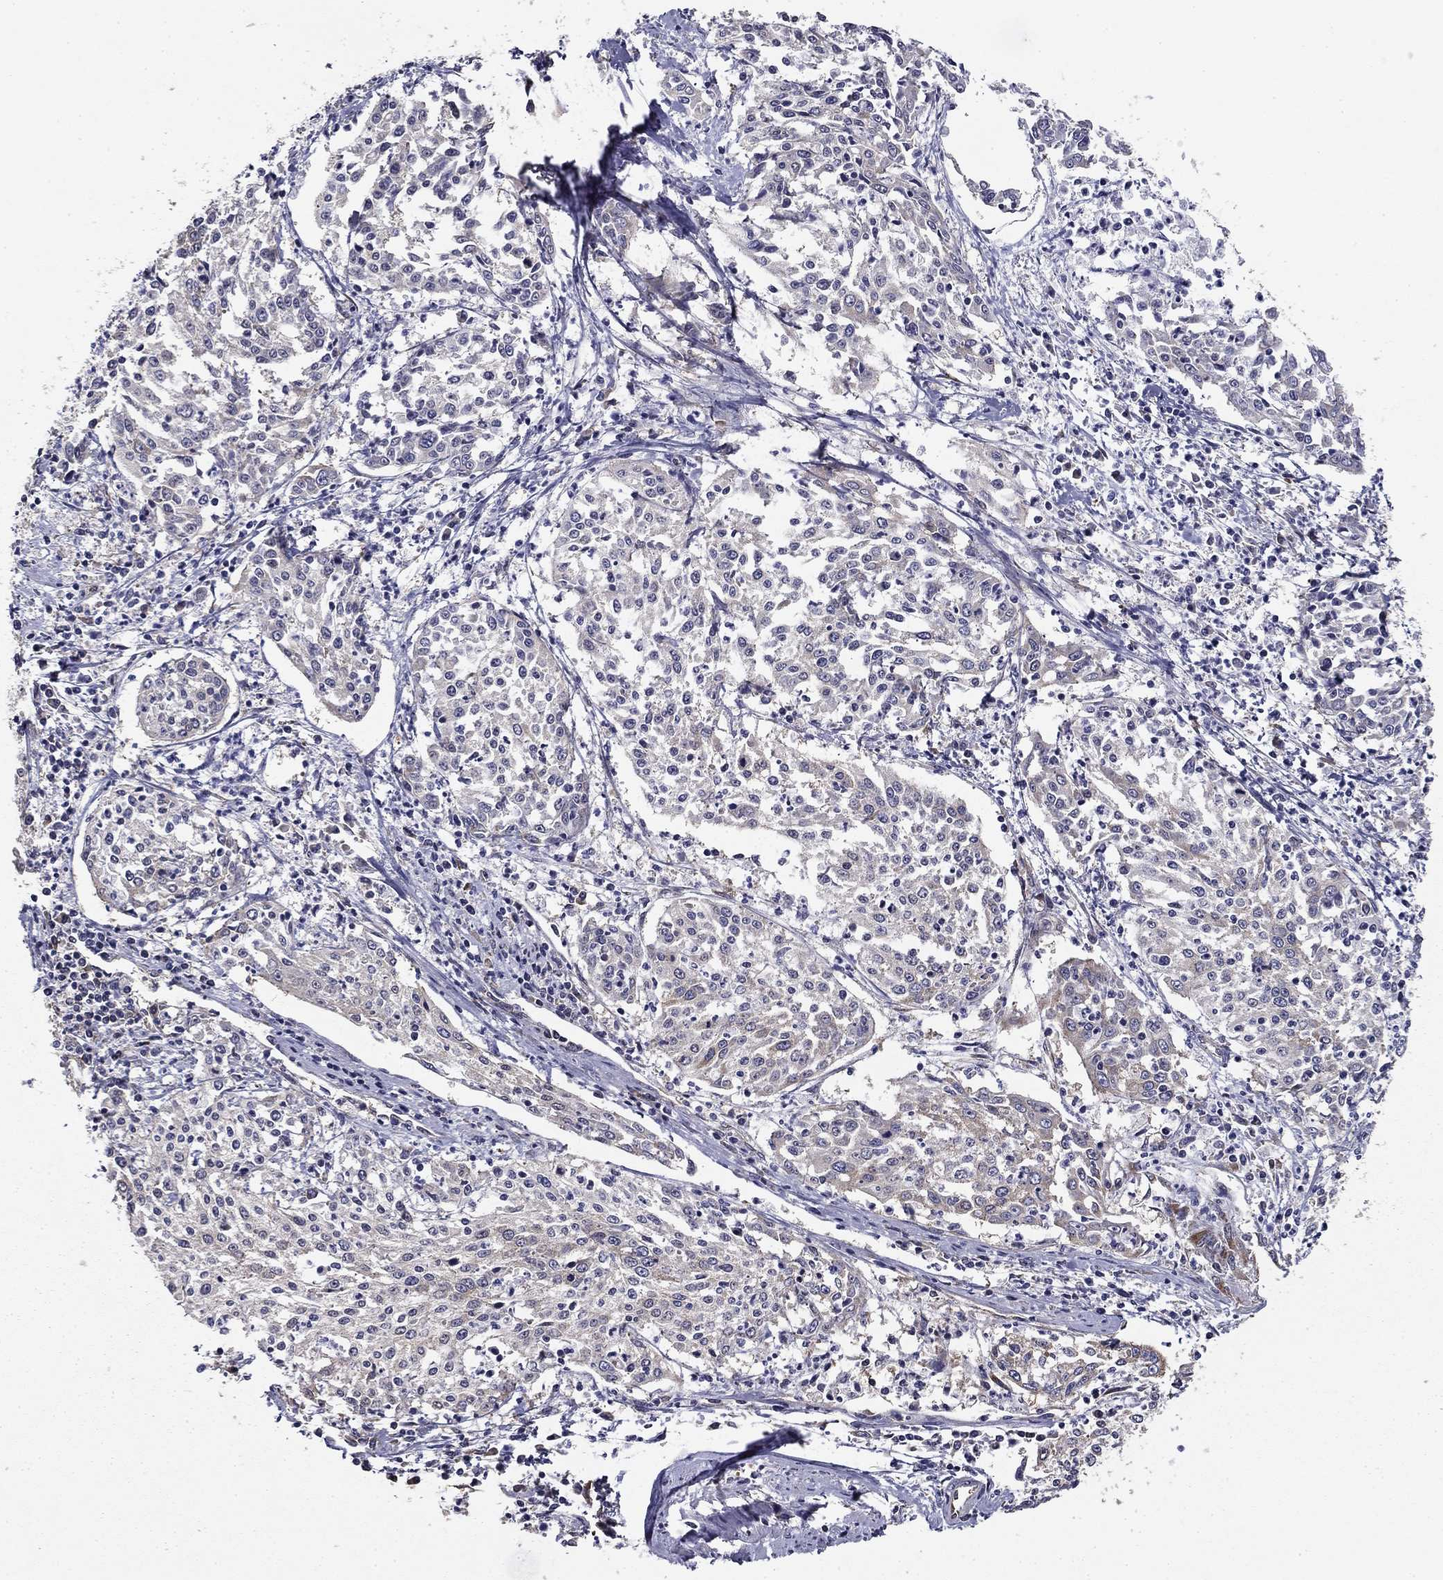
{"staining": {"intensity": "negative", "quantity": "none", "location": "none"}, "tissue": "cervical cancer", "cell_type": "Tumor cells", "image_type": "cancer", "snomed": [{"axis": "morphology", "description": "Squamous cell carcinoma, NOS"}, {"axis": "topography", "description": "Cervix"}], "caption": "Immunohistochemistry micrograph of cervical squamous cell carcinoma stained for a protein (brown), which demonstrates no positivity in tumor cells. (DAB (3,3'-diaminobenzidine) IHC, high magnification).", "gene": "NKIRAS1", "patient": {"sex": "female", "age": 41}}